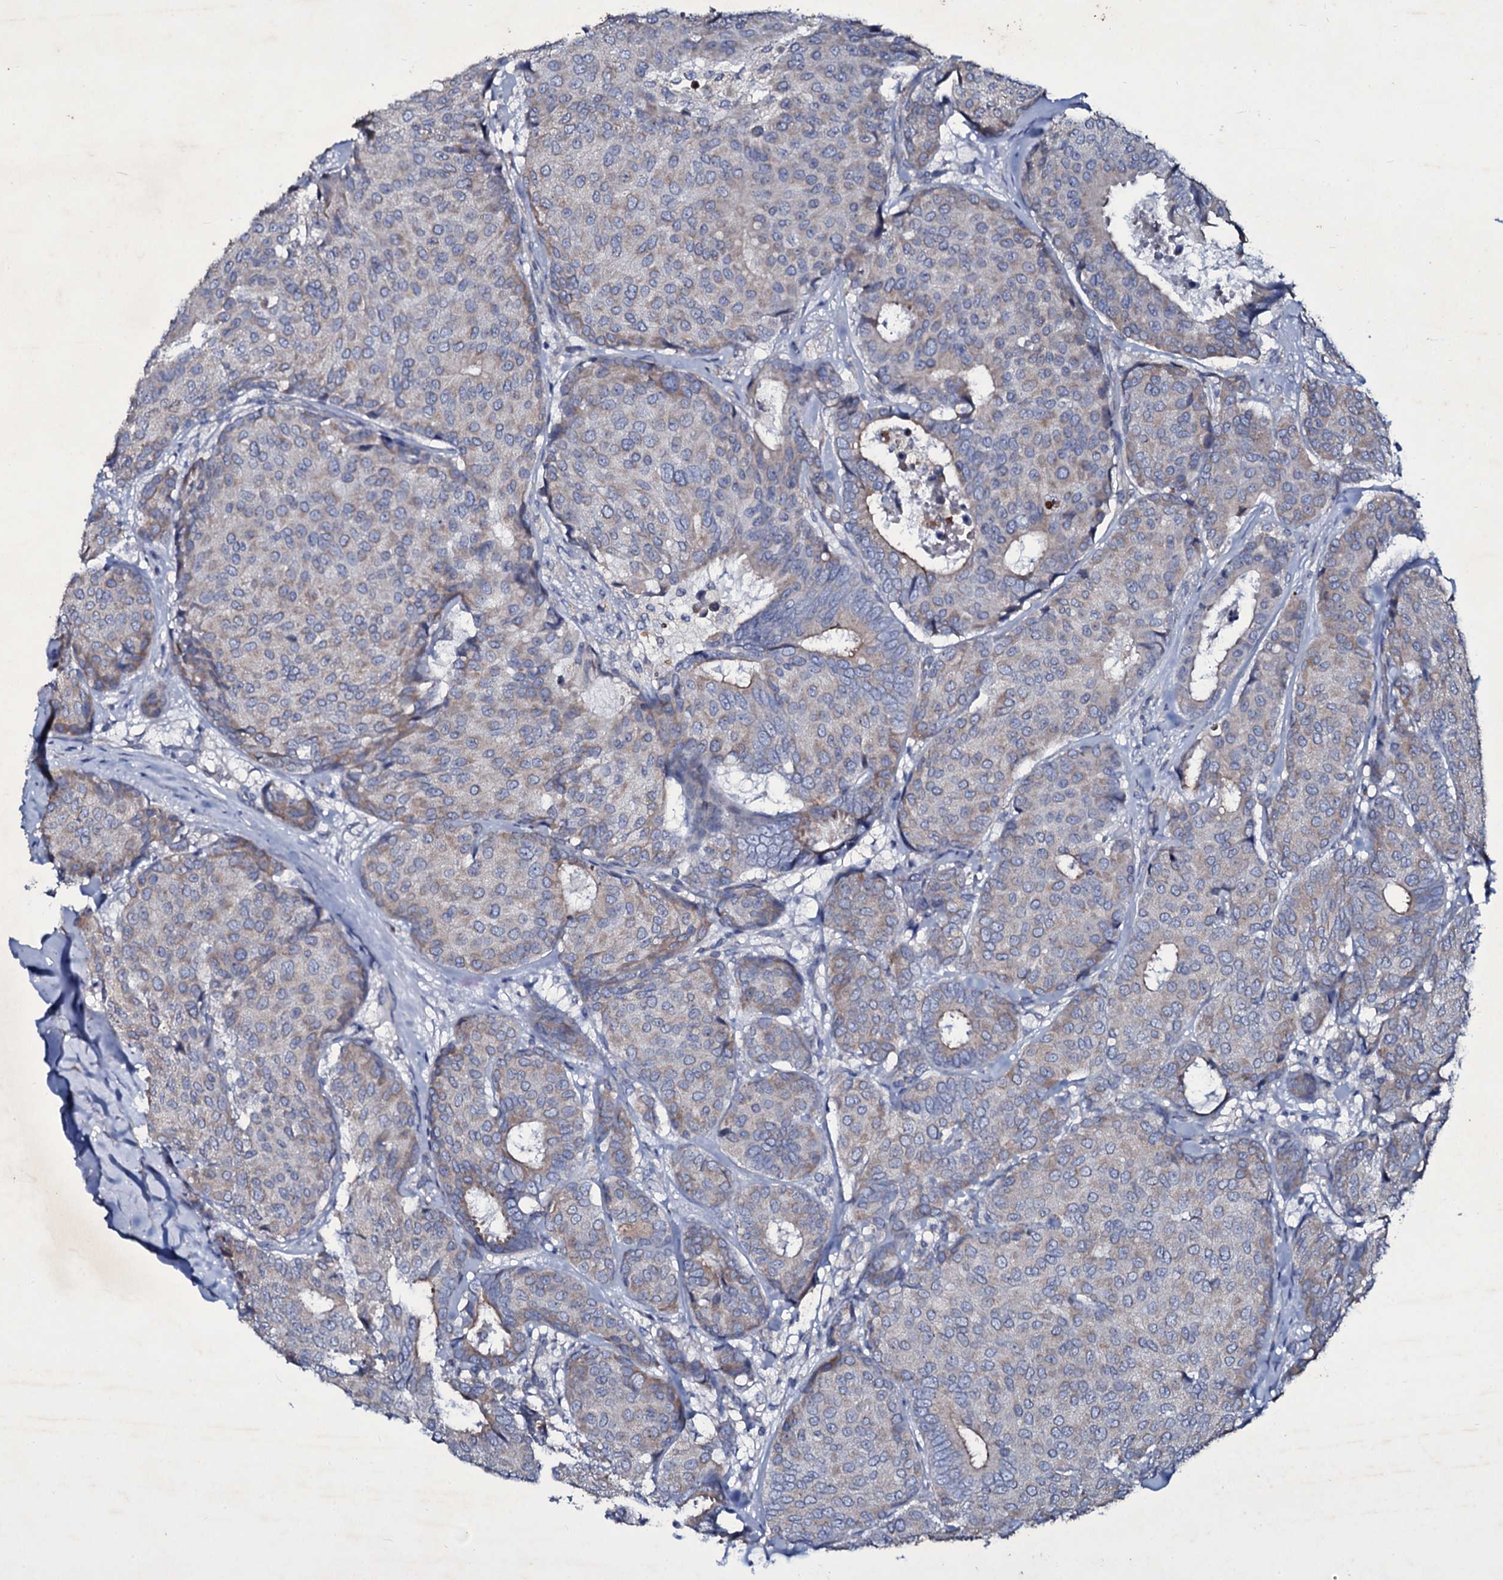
{"staining": {"intensity": "weak", "quantity": "<25%", "location": "cytoplasmic/membranous"}, "tissue": "breast cancer", "cell_type": "Tumor cells", "image_type": "cancer", "snomed": [{"axis": "morphology", "description": "Duct carcinoma"}, {"axis": "topography", "description": "Breast"}], "caption": "Immunohistochemistry of breast cancer (infiltrating ductal carcinoma) reveals no staining in tumor cells.", "gene": "SELENOT", "patient": {"sex": "female", "age": 75}}